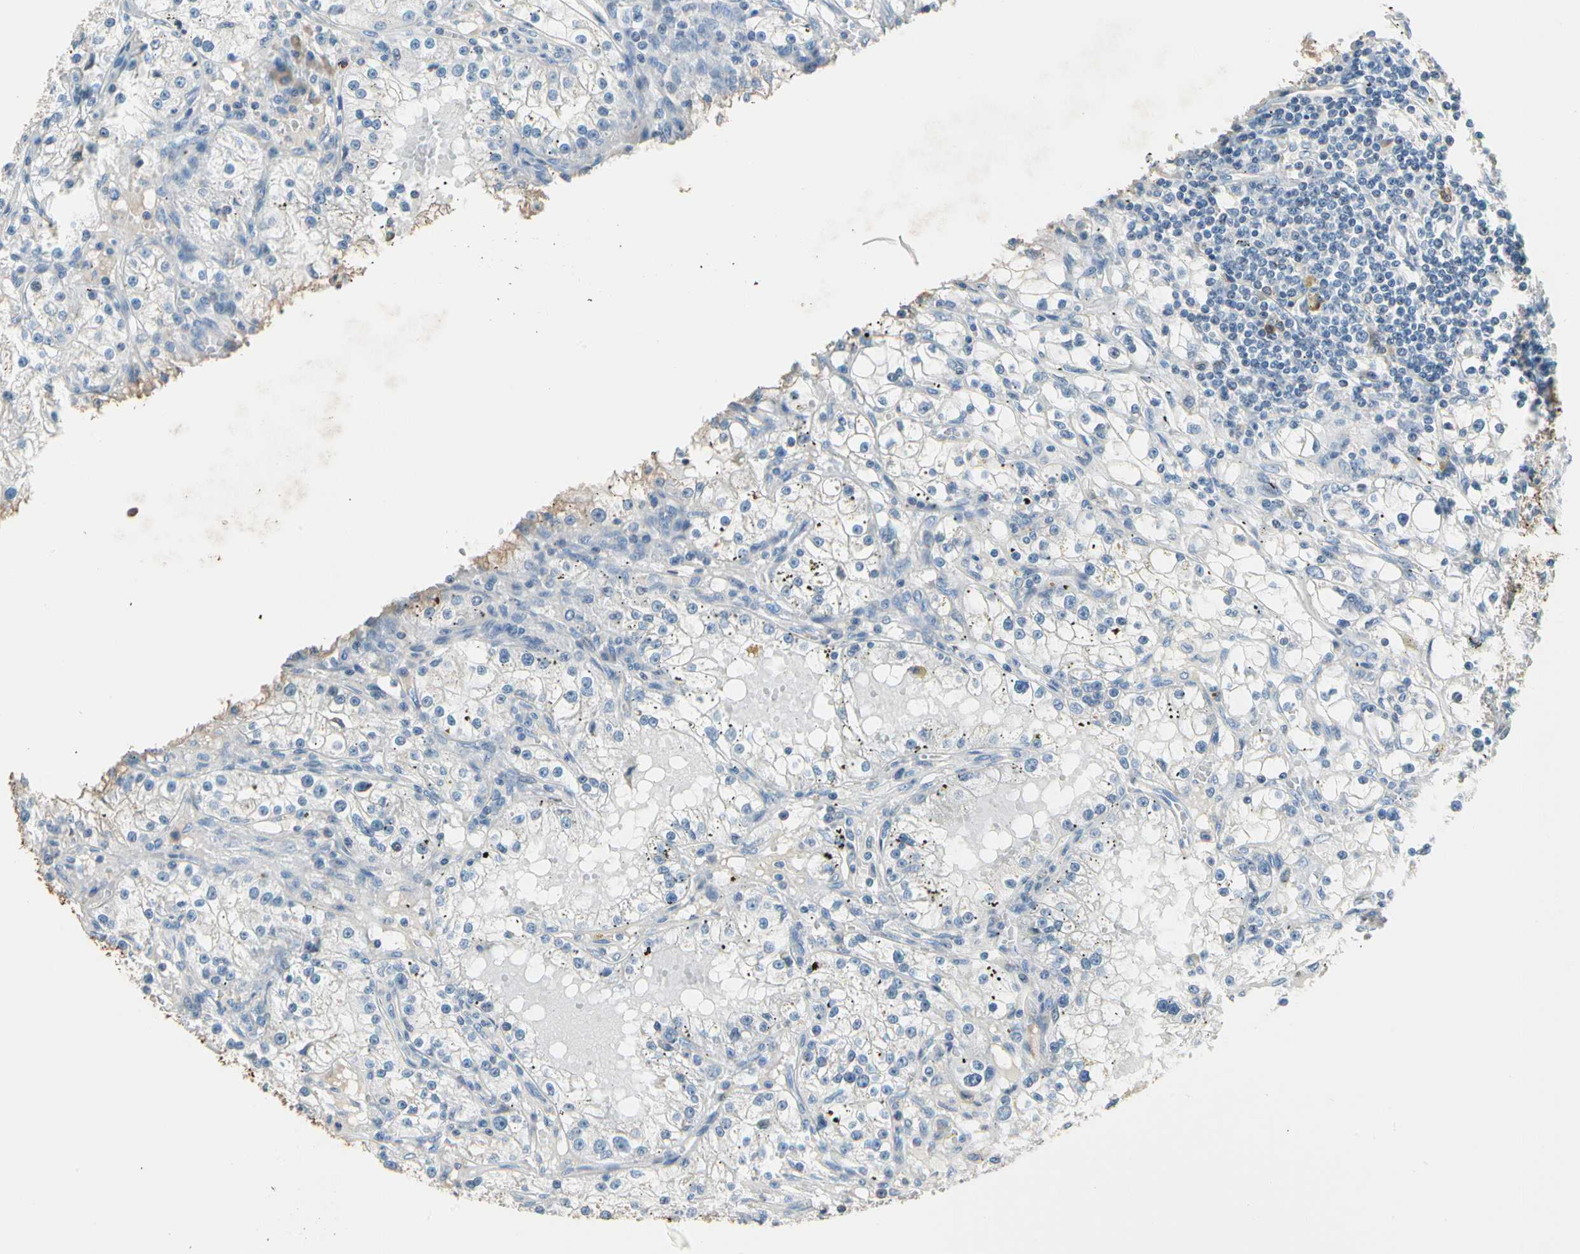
{"staining": {"intensity": "negative", "quantity": "none", "location": "none"}, "tissue": "renal cancer", "cell_type": "Tumor cells", "image_type": "cancer", "snomed": [{"axis": "morphology", "description": "Adenocarcinoma, NOS"}, {"axis": "topography", "description": "Kidney"}], "caption": "High magnification brightfield microscopy of adenocarcinoma (renal) stained with DAB (brown) and counterstained with hematoxylin (blue): tumor cells show no significant expression.", "gene": "STK40", "patient": {"sex": "male", "age": 56}}